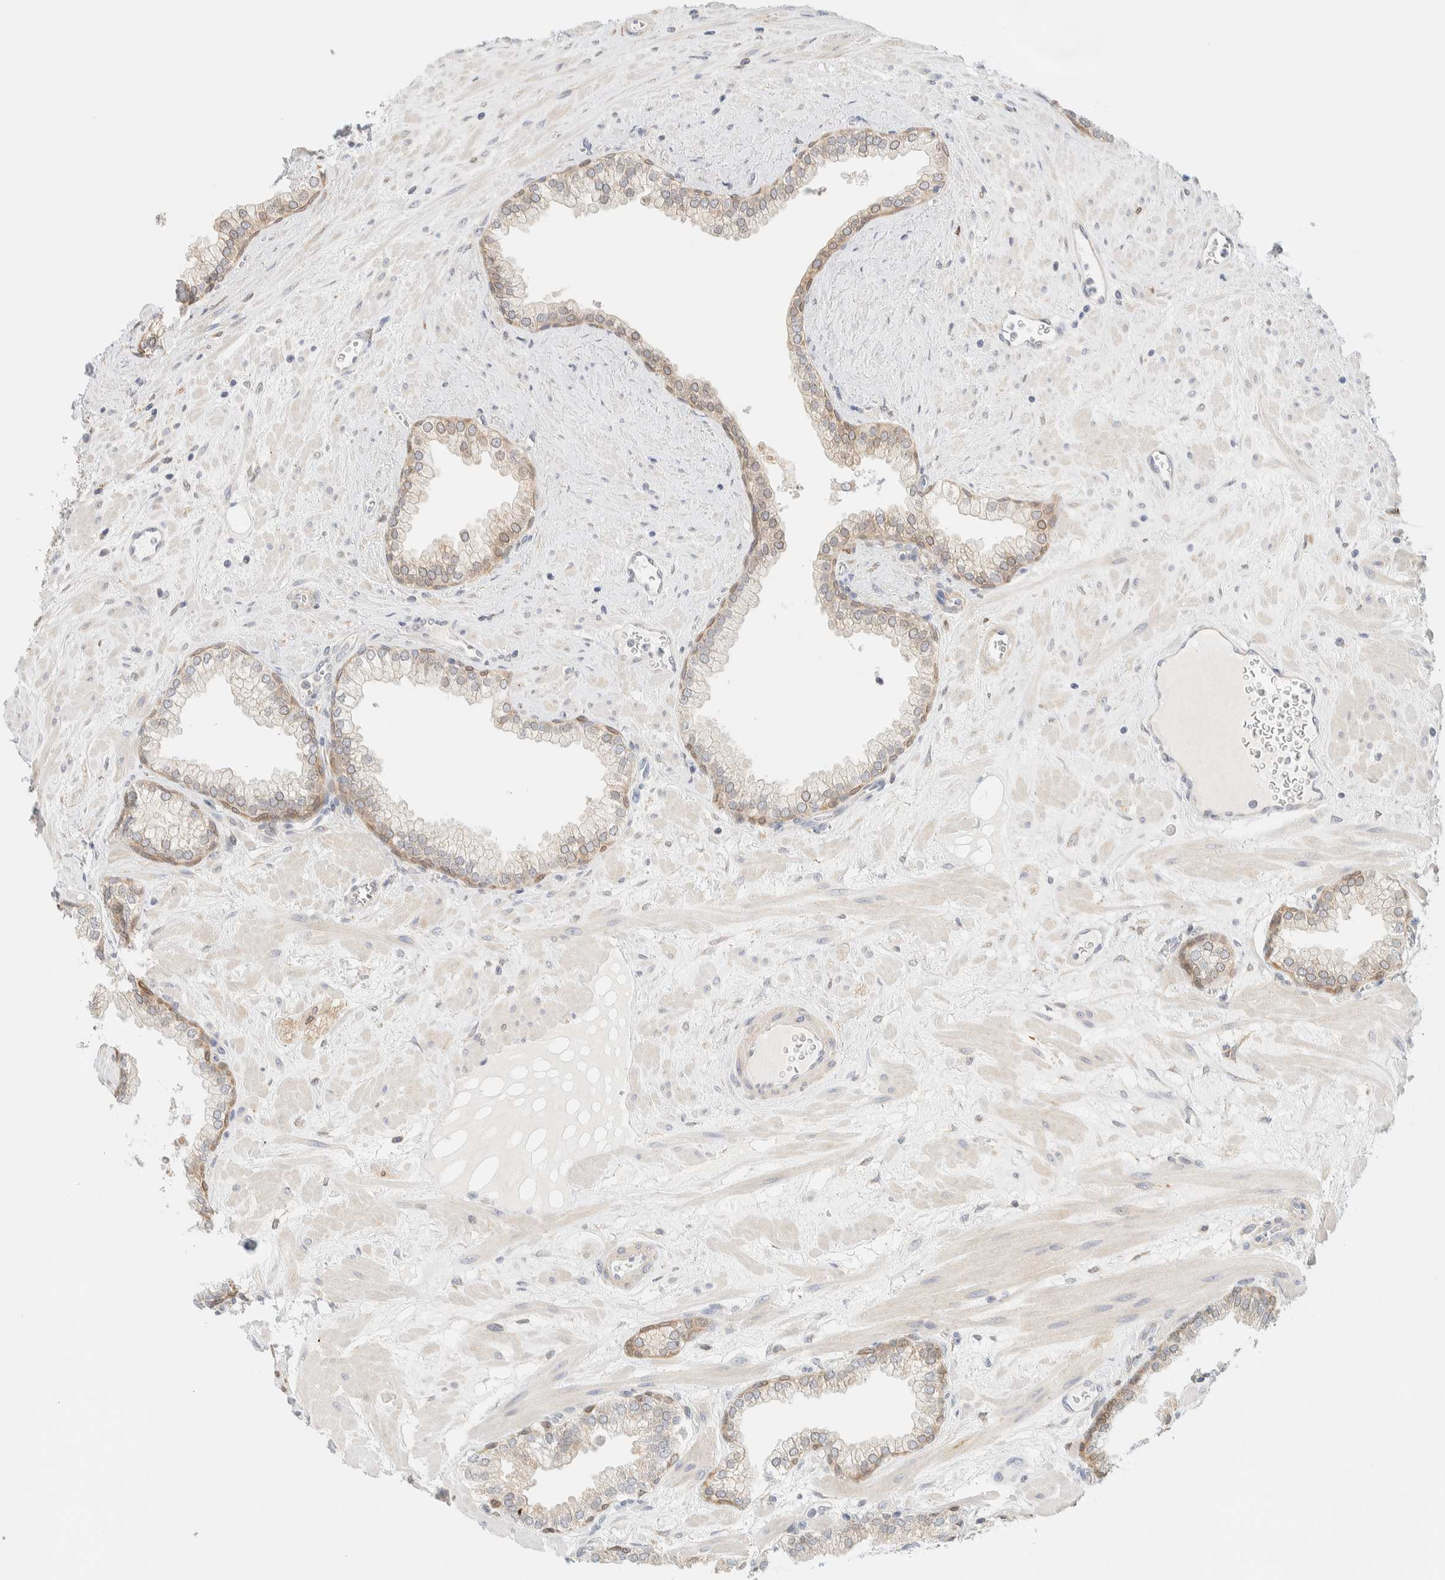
{"staining": {"intensity": "weak", "quantity": ">75%", "location": "cytoplasmic/membranous"}, "tissue": "prostate", "cell_type": "Glandular cells", "image_type": "normal", "snomed": [{"axis": "morphology", "description": "Normal tissue, NOS"}, {"axis": "morphology", "description": "Urothelial carcinoma, Low grade"}, {"axis": "topography", "description": "Urinary bladder"}, {"axis": "topography", "description": "Prostate"}], "caption": "Immunohistochemical staining of normal prostate shows low levels of weak cytoplasmic/membranous positivity in about >75% of glandular cells.", "gene": "NT5C", "patient": {"sex": "male", "age": 60}}